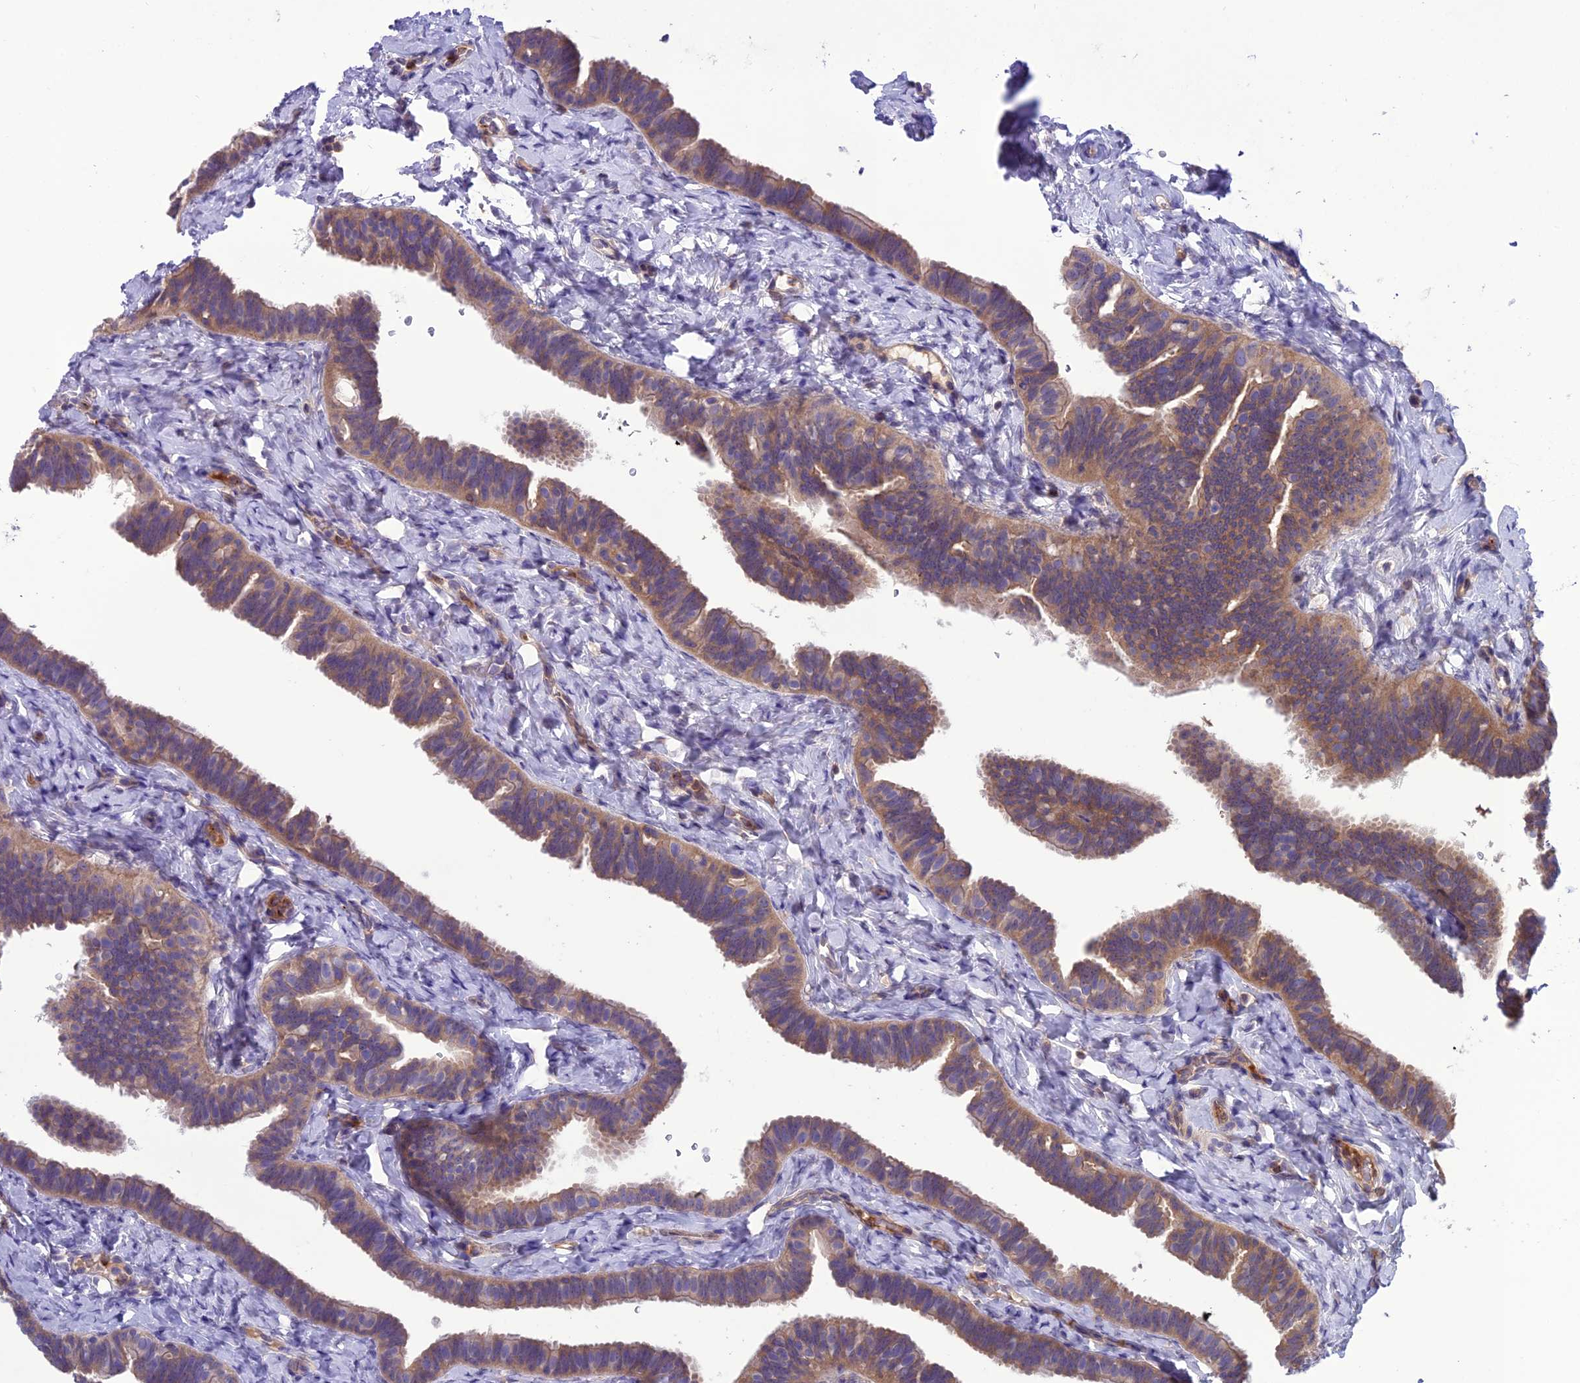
{"staining": {"intensity": "moderate", "quantity": "25%-75%", "location": "cytoplasmic/membranous"}, "tissue": "fallopian tube", "cell_type": "Glandular cells", "image_type": "normal", "snomed": [{"axis": "morphology", "description": "Normal tissue, NOS"}, {"axis": "topography", "description": "Fallopian tube"}], "caption": "Immunohistochemistry (IHC) of benign fallopian tube displays medium levels of moderate cytoplasmic/membranous positivity in approximately 25%-75% of glandular cells. (DAB IHC, brown staining for protein, blue staining for nuclei).", "gene": "GDF6", "patient": {"sex": "female", "age": 65}}